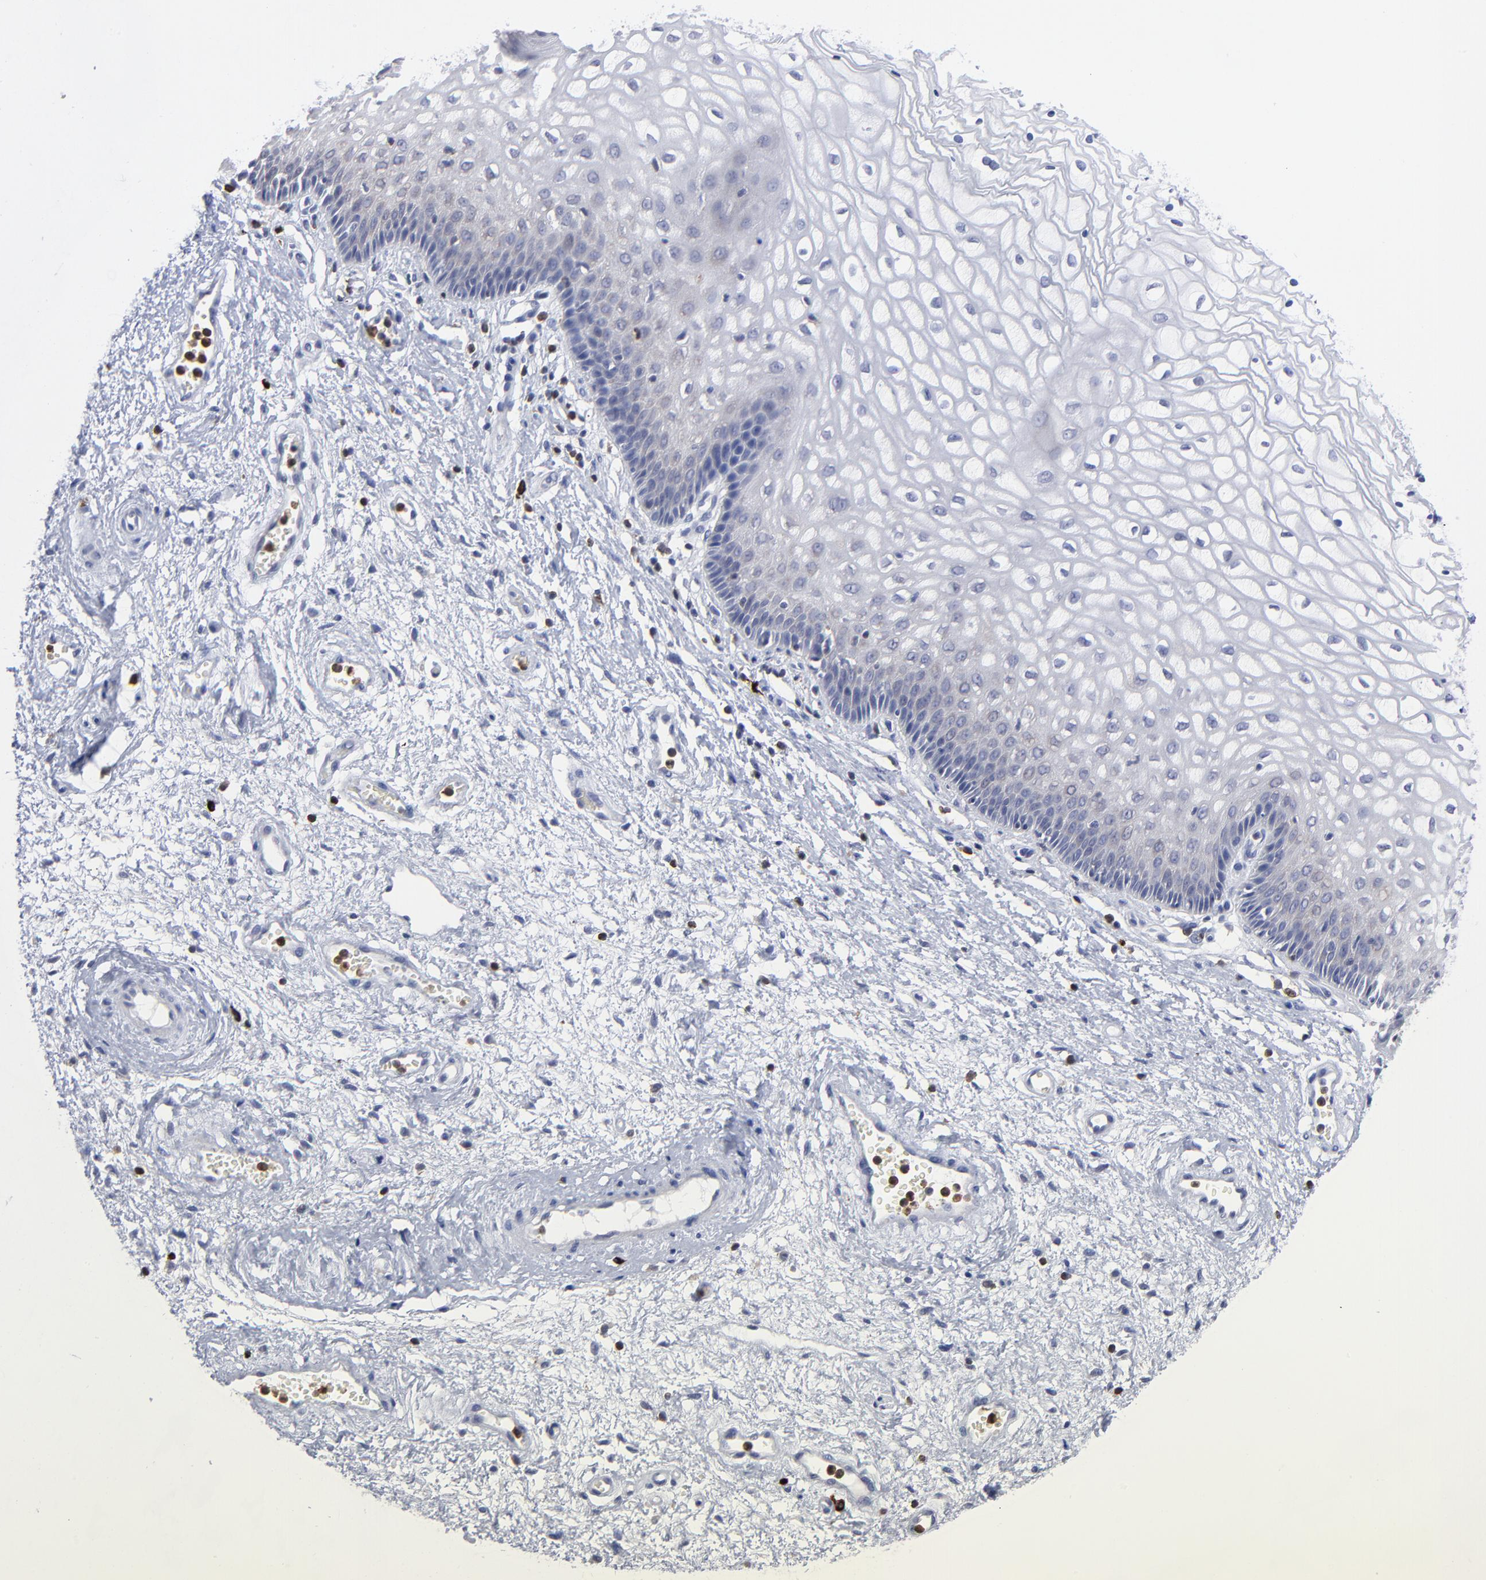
{"staining": {"intensity": "negative", "quantity": "none", "location": "none"}, "tissue": "vagina", "cell_type": "Squamous epithelial cells", "image_type": "normal", "snomed": [{"axis": "morphology", "description": "Normal tissue, NOS"}, {"axis": "topography", "description": "Vagina"}], "caption": "DAB immunohistochemical staining of unremarkable human vagina displays no significant positivity in squamous epithelial cells. (DAB IHC with hematoxylin counter stain).", "gene": "TBXT", "patient": {"sex": "female", "age": 34}}